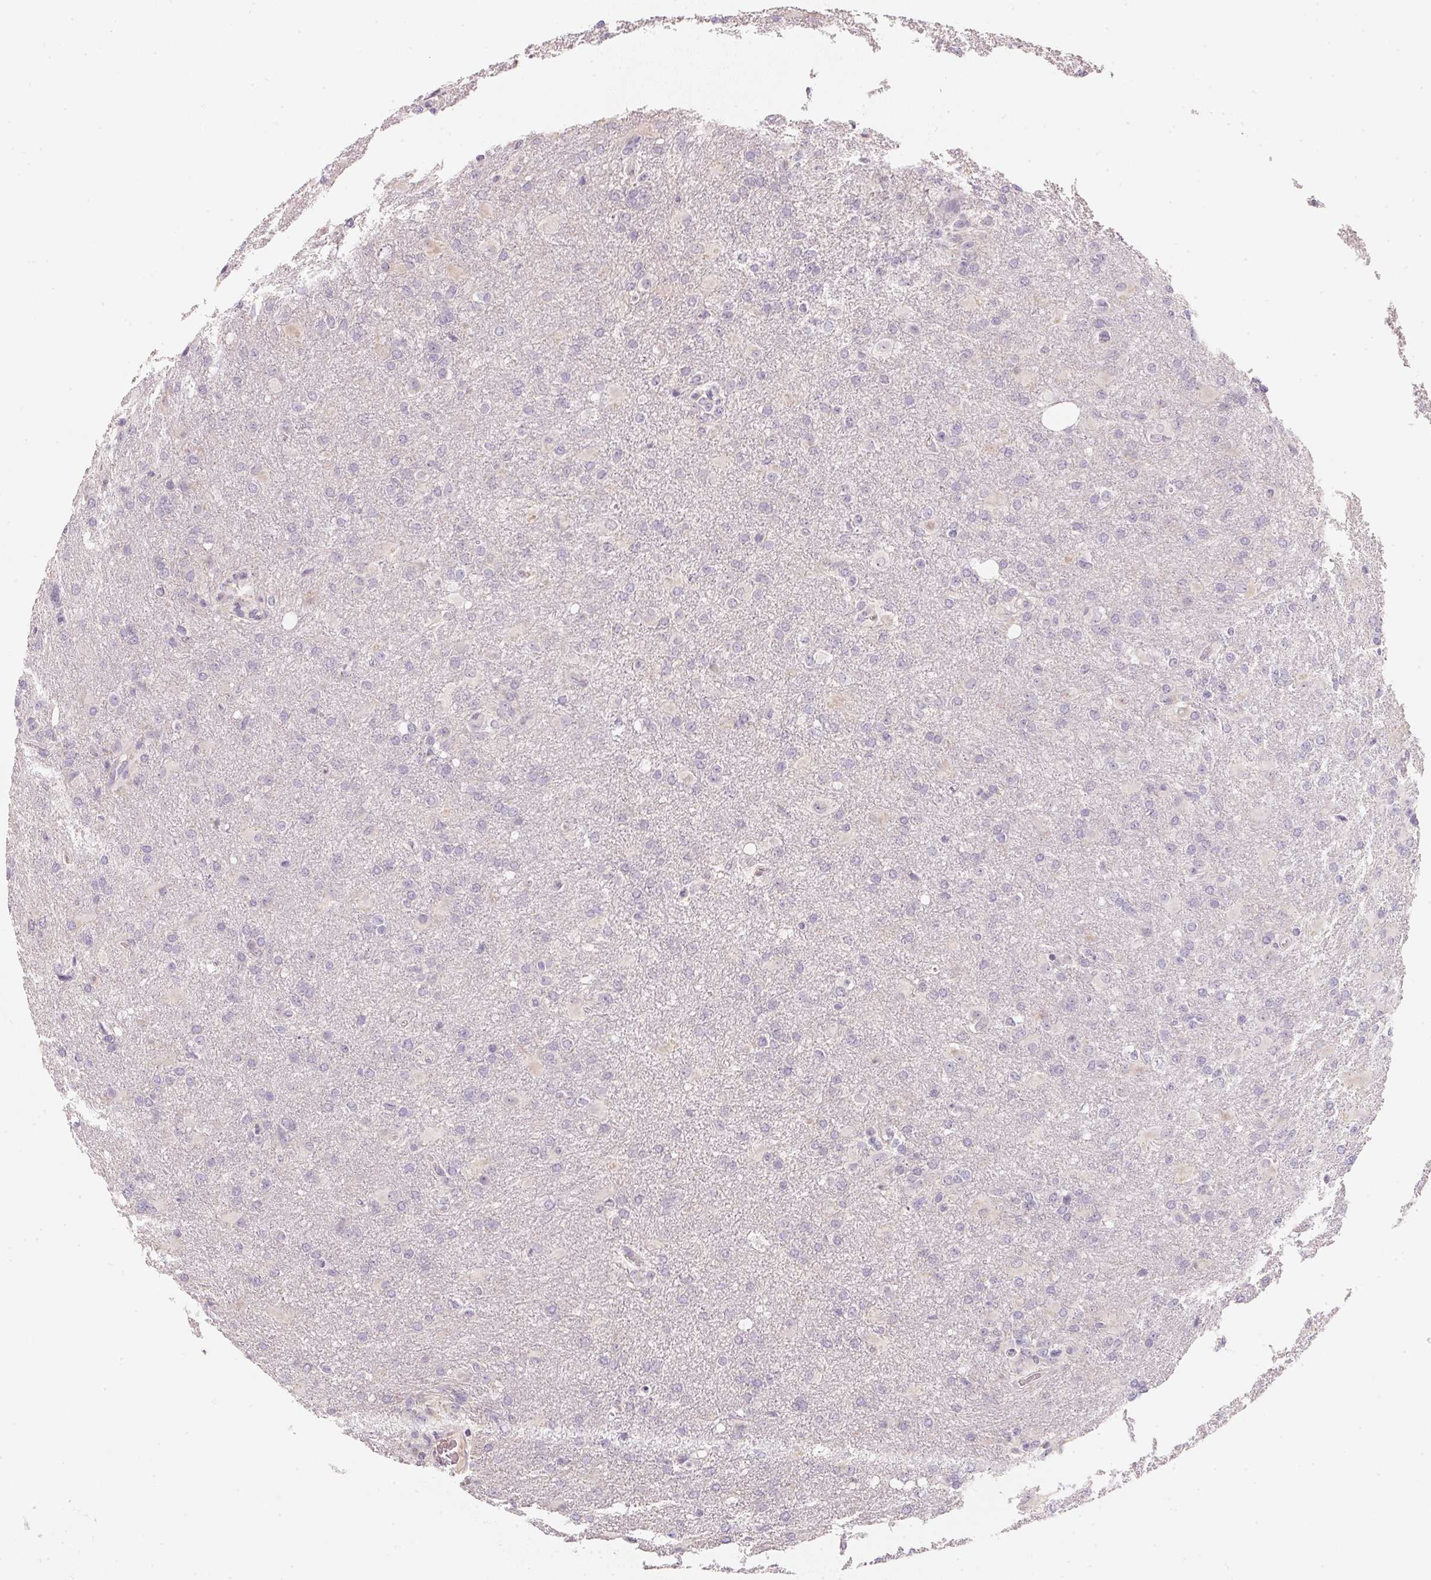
{"staining": {"intensity": "negative", "quantity": "none", "location": "none"}, "tissue": "glioma", "cell_type": "Tumor cells", "image_type": "cancer", "snomed": [{"axis": "morphology", "description": "Glioma, malignant, High grade"}, {"axis": "topography", "description": "Brain"}], "caption": "Glioma stained for a protein using immunohistochemistry (IHC) exhibits no positivity tumor cells.", "gene": "CFAP276", "patient": {"sex": "male", "age": 68}}